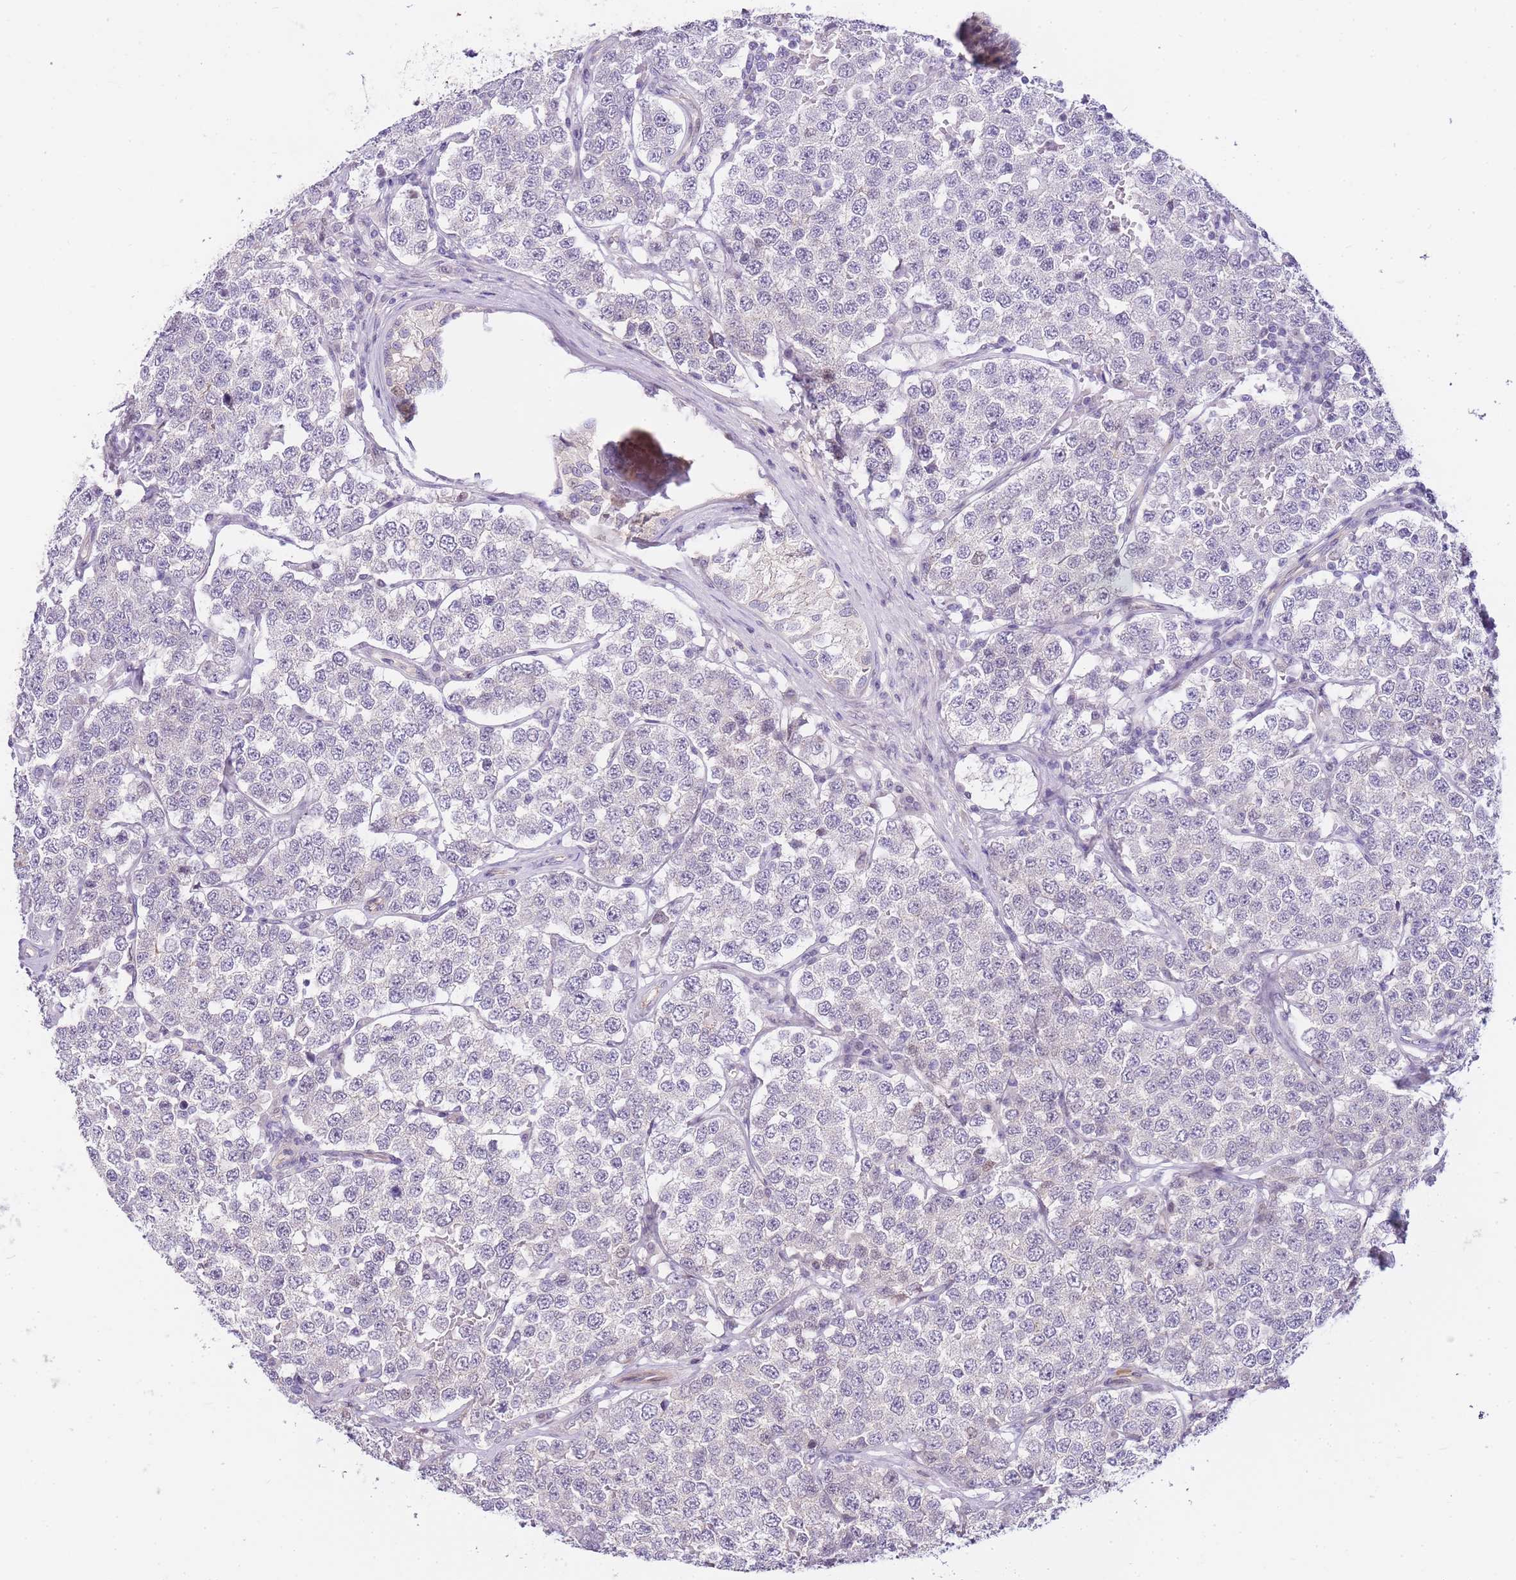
{"staining": {"intensity": "negative", "quantity": "none", "location": "none"}, "tissue": "testis cancer", "cell_type": "Tumor cells", "image_type": "cancer", "snomed": [{"axis": "morphology", "description": "Seminoma, NOS"}, {"axis": "topography", "description": "Testis"}], "caption": "Testis seminoma was stained to show a protein in brown. There is no significant staining in tumor cells.", "gene": "CLBA1", "patient": {"sex": "male", "age": 34}}